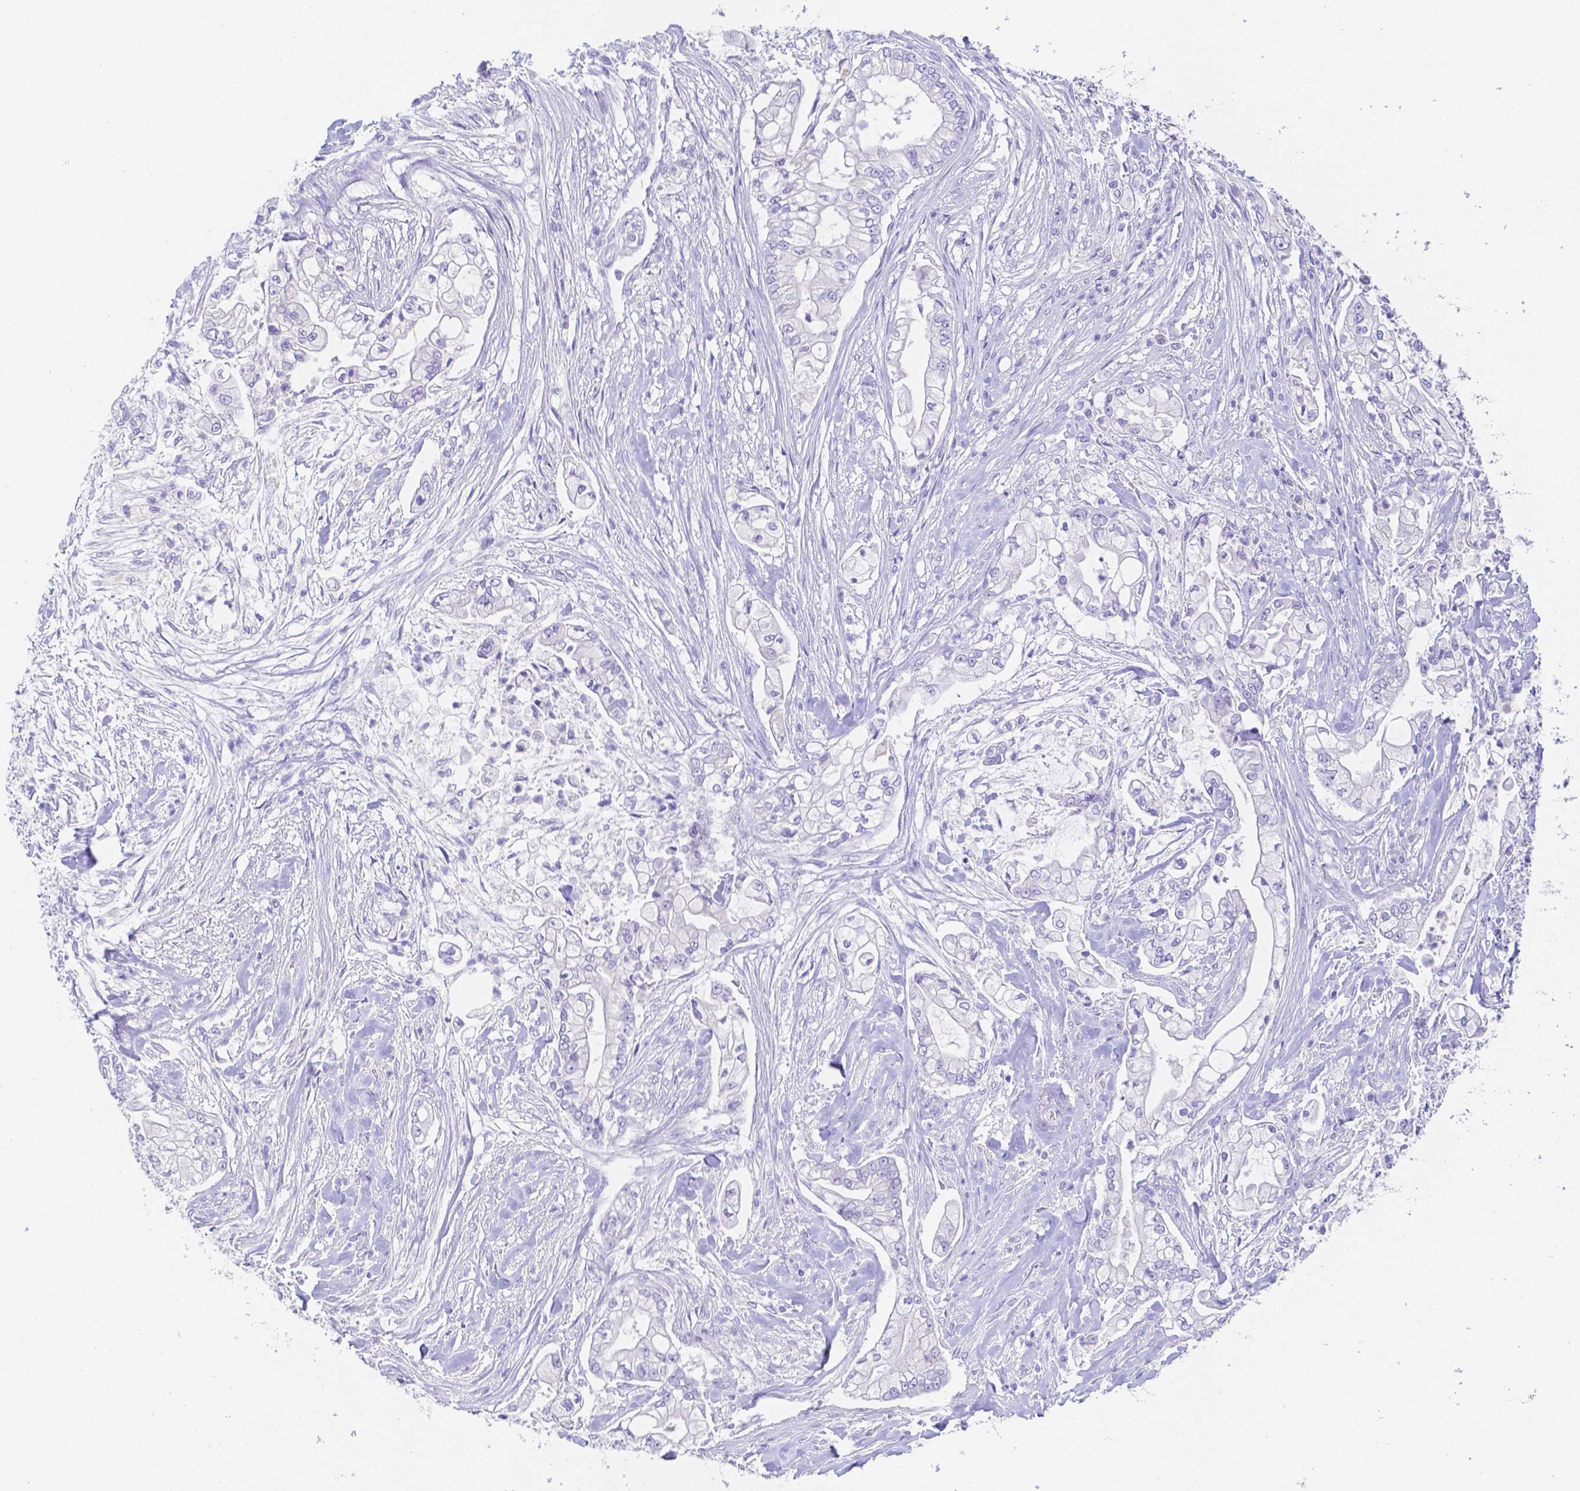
{"staining": {"intensity": "negative", "quantity": "none", "location": "none"}, "tissue": "pancreatic cancer", "cell_type": "Tumor cells", "image_type": "cancer", "snomed": [{"axis": "morphology", "description": "Adenocarcinoma, NOS"}, {"axis": "topography", "description": "Pancreas"}], "caption": "The image displays no significant expression in tumor cells of adenocarcinoma (pancreatic).", "gene": "ZG16B", "patient": {"sex": "female", "age": 69}}